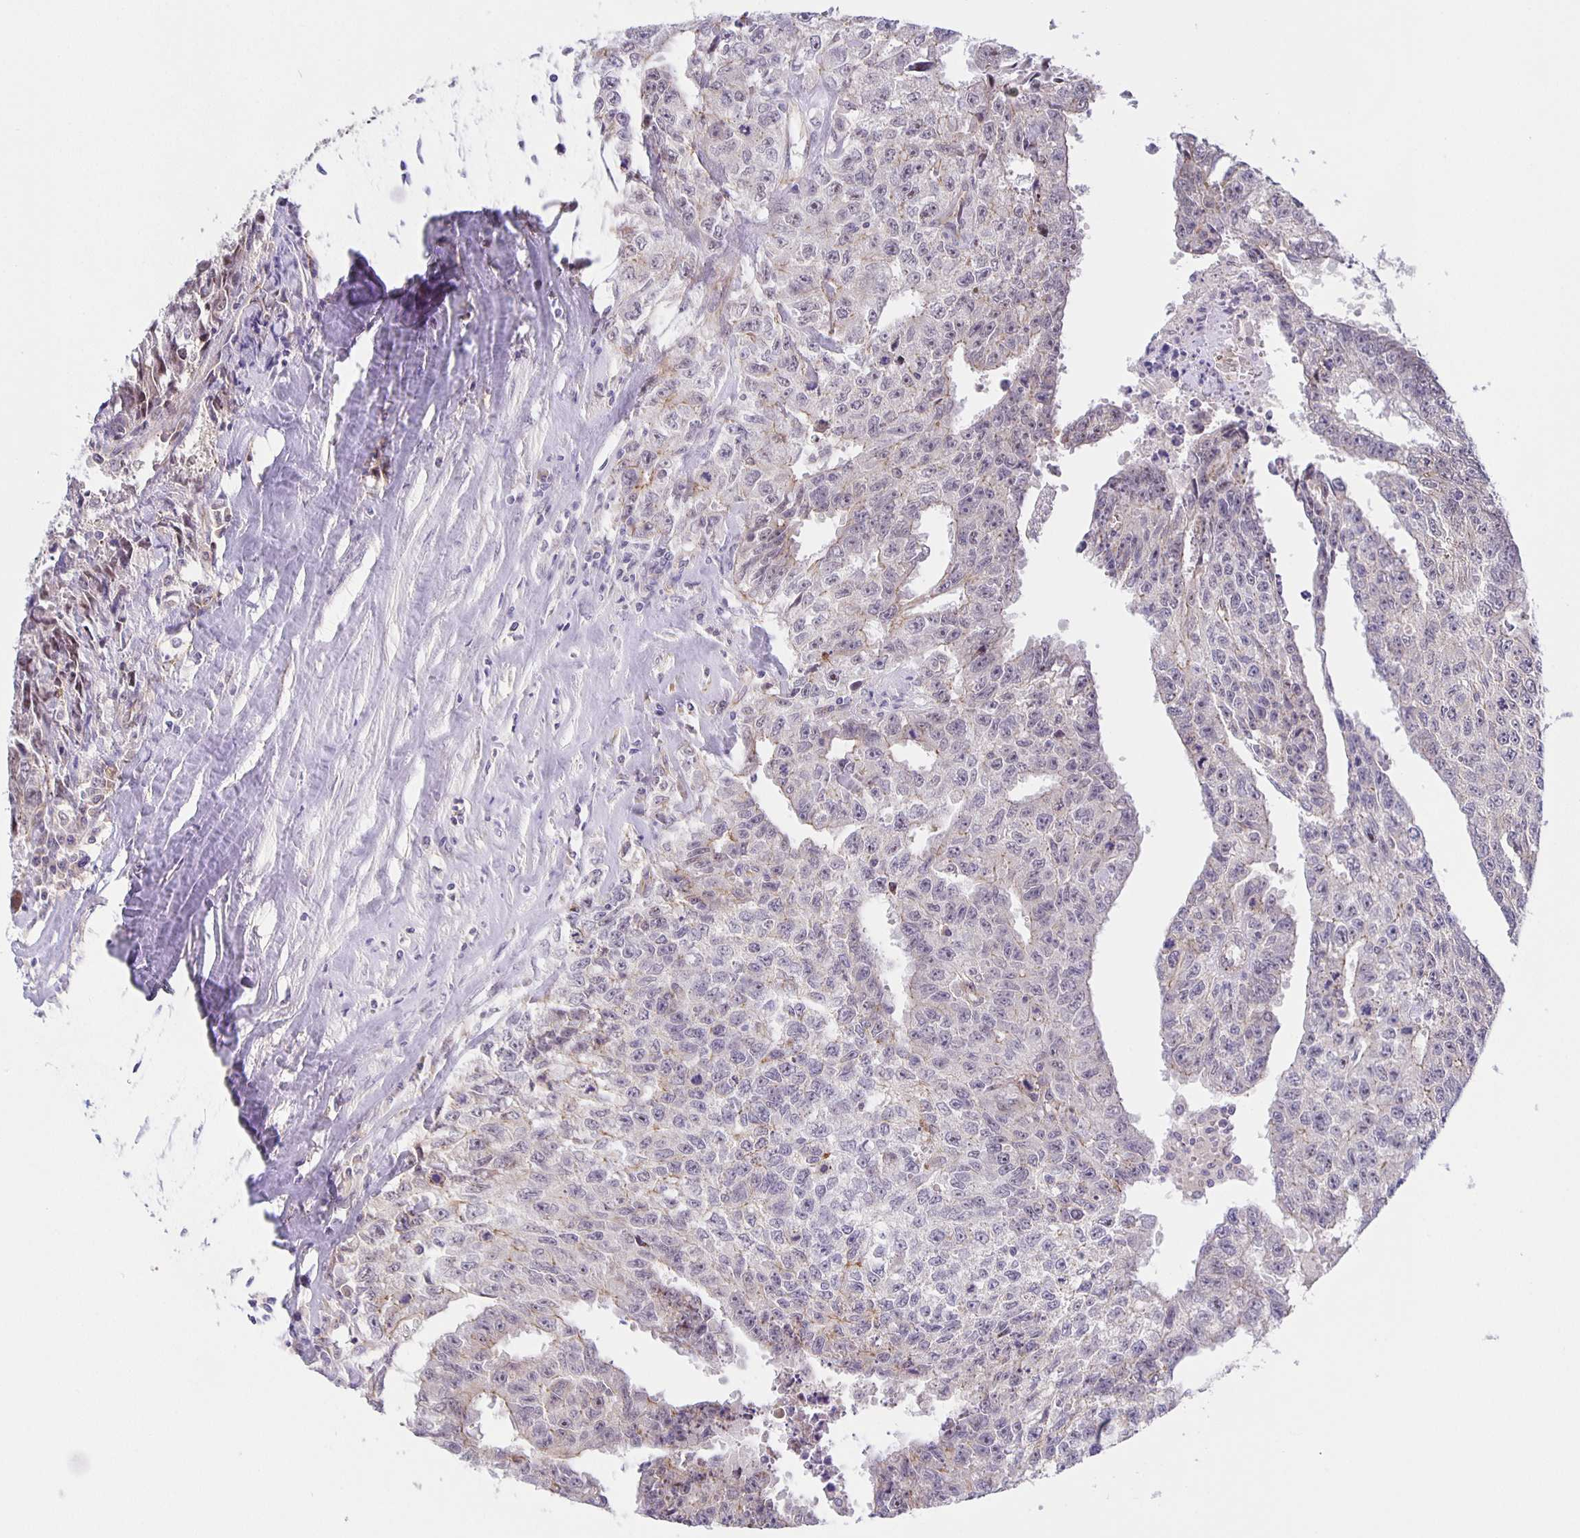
{"staining": {"intensity": "negative", "quantity": "none", "location": "none"}, "tissue": "testis cancer", "cell_type": "Tumor cells", "image_type": "cancer", "snomed": [{"axis": "morphology", "description": "Carcinoma, Embryonal, NOS"}, {"axis": "morphology", "description": "Teratoma, malignant, NOS"}, {"axis": "topography", "description": "Testis"}], "caption": "Embryonal carcinoma (testis) was stained to show a protein in brown. There is no significant expression in tumor cells.", "gene": "JMJD4", "patient": {"sex": "male", "age": 24}}